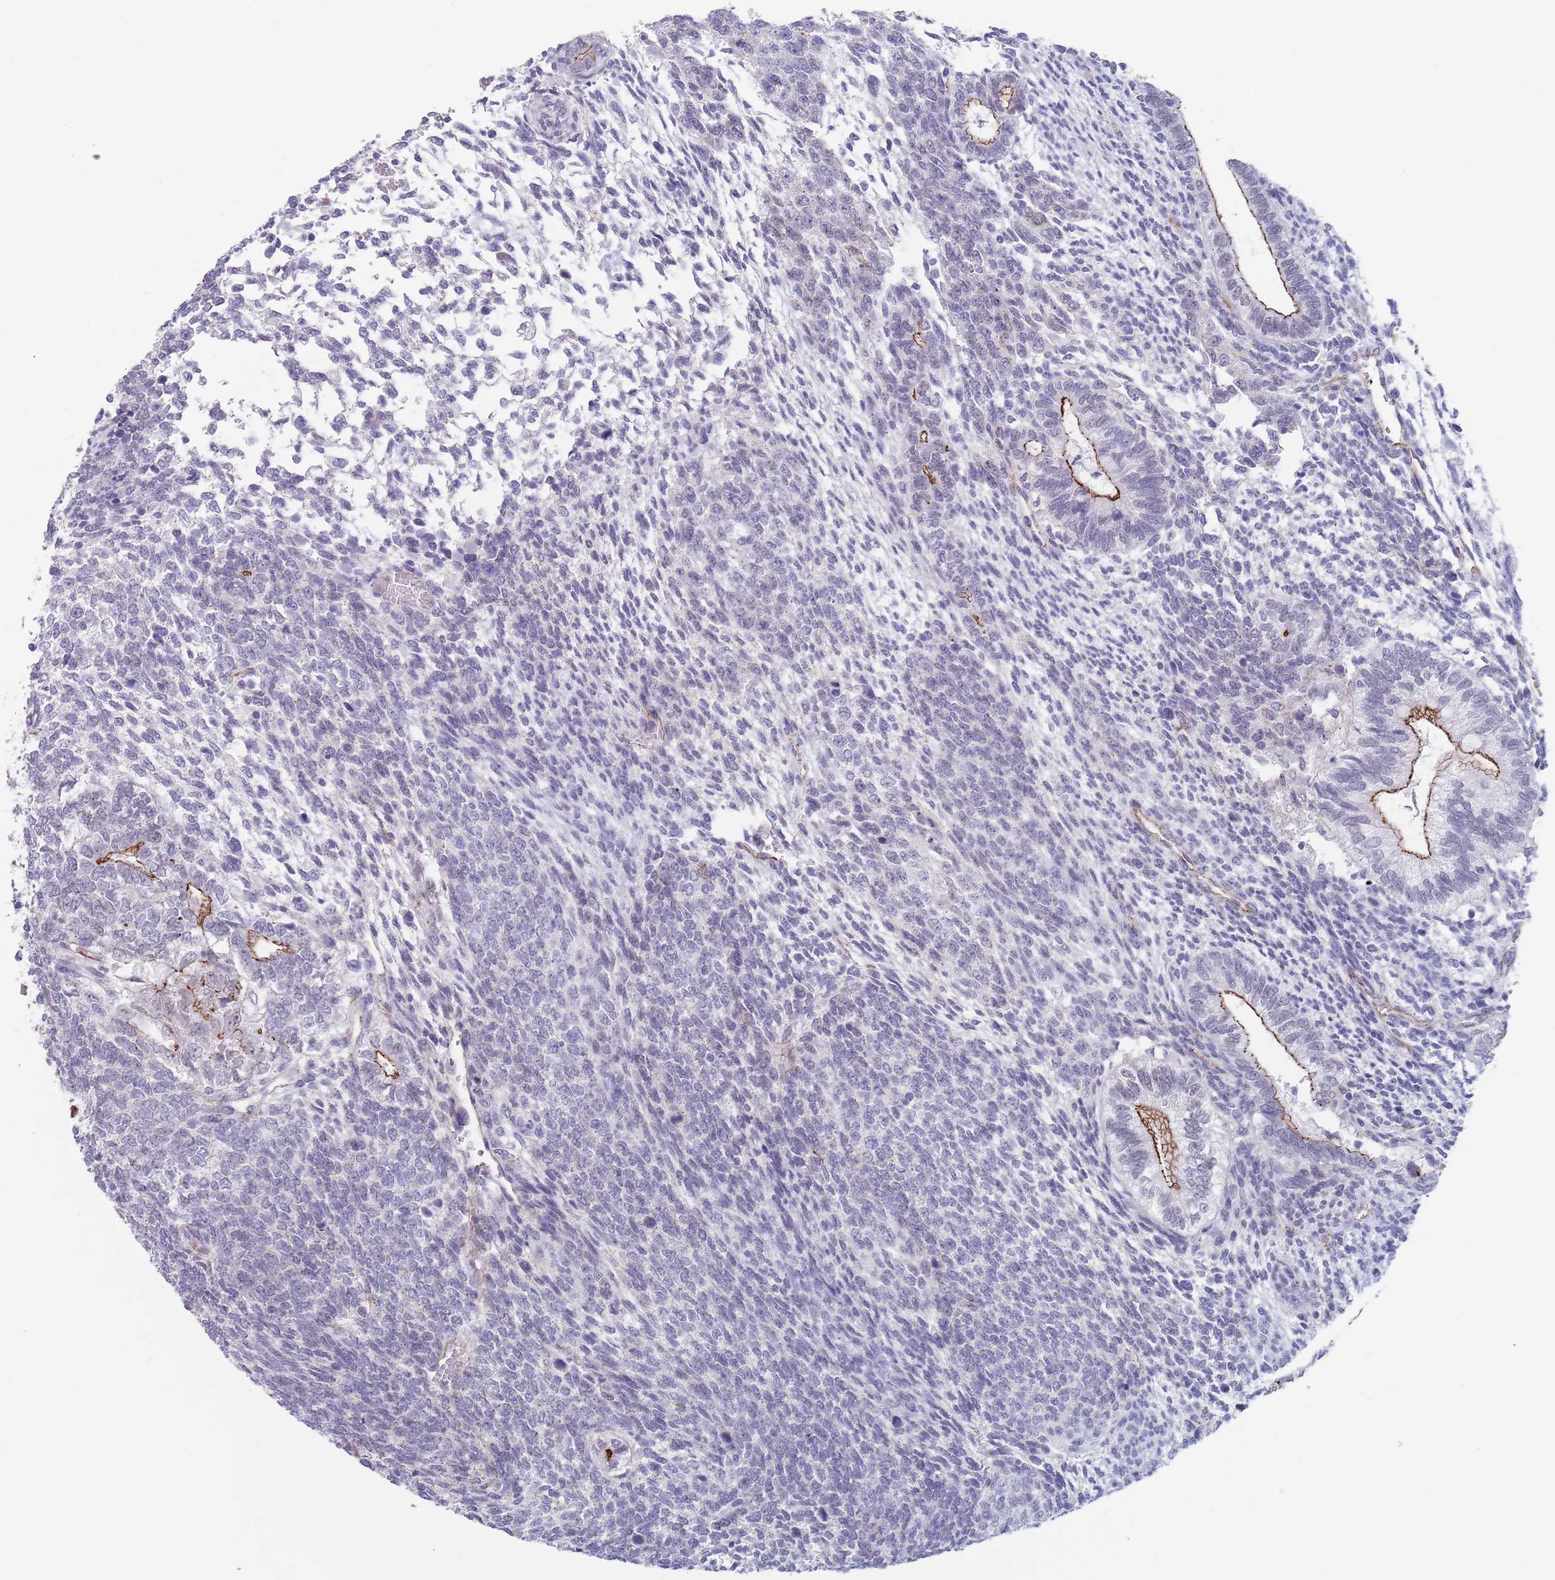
{"staining": {"intensity": "strong", "quantity": "<25%", "location": "cytoplasmic/membranous"}, "tissue": "testis cancer", "cell_type": "Tumor cells", "image_type": "cancer", "snomed": [{"axis": "morphology", "description": "Carcinoma, Embryonal, NOS"}, {"axis": "topography", "description": "Testis"}], "caption": "Immunohistochemistry of embryonal carcinoma (testis) shows medium levels of strong cytoplasmic/membranous positivity in about <25% of tumor cells. The staining is performed using DAB brown chromogen to label protein expression. The nuclei are counter-stained blue using hematoxylin.", "gene": "OR5A2", "patient": {"sex": "male", "age": 23}}